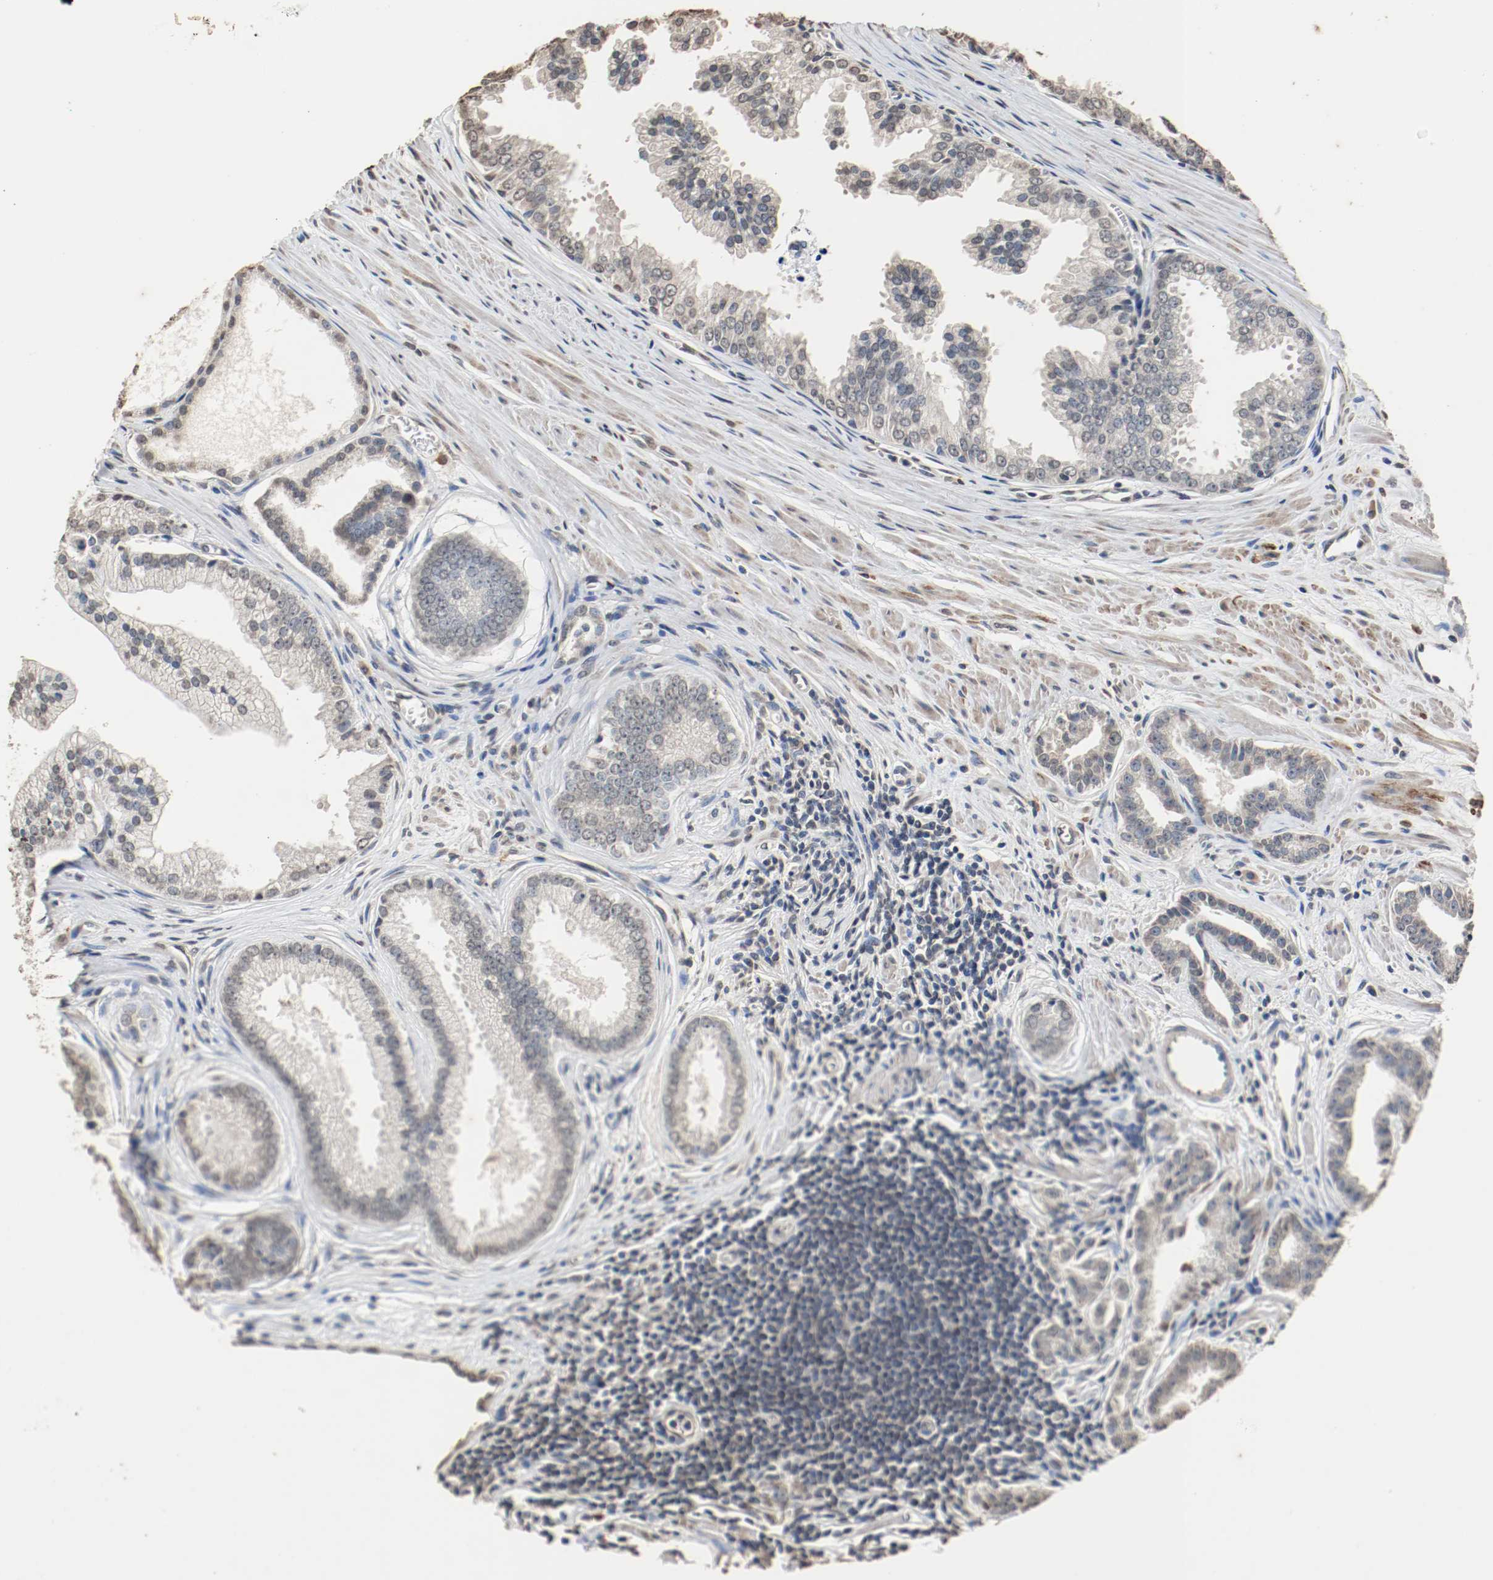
{"staining": {"intensity": "weak", "quantity": "<25%", "location": "cytoplasmic/membranous"}, "tissue": "prostate cancer", "cell_type": "Tumor cells", "image_type": "cancer", "snomed": [{"axis": "morphology", "description": "Adenocarcinoma, High grade"}, {"axis": "topography", "description": "Prostate"}], "caption": "An immunohistochemistry (IHC) image of prostate high-grade adenocarcinoma is shown. There is no staining in tumor cells of prostate high-grade adenocarcinoma. Nuclei are stained in blue.", "gene": "RTN4", "patient": {"sex": "male", "age": 67}}